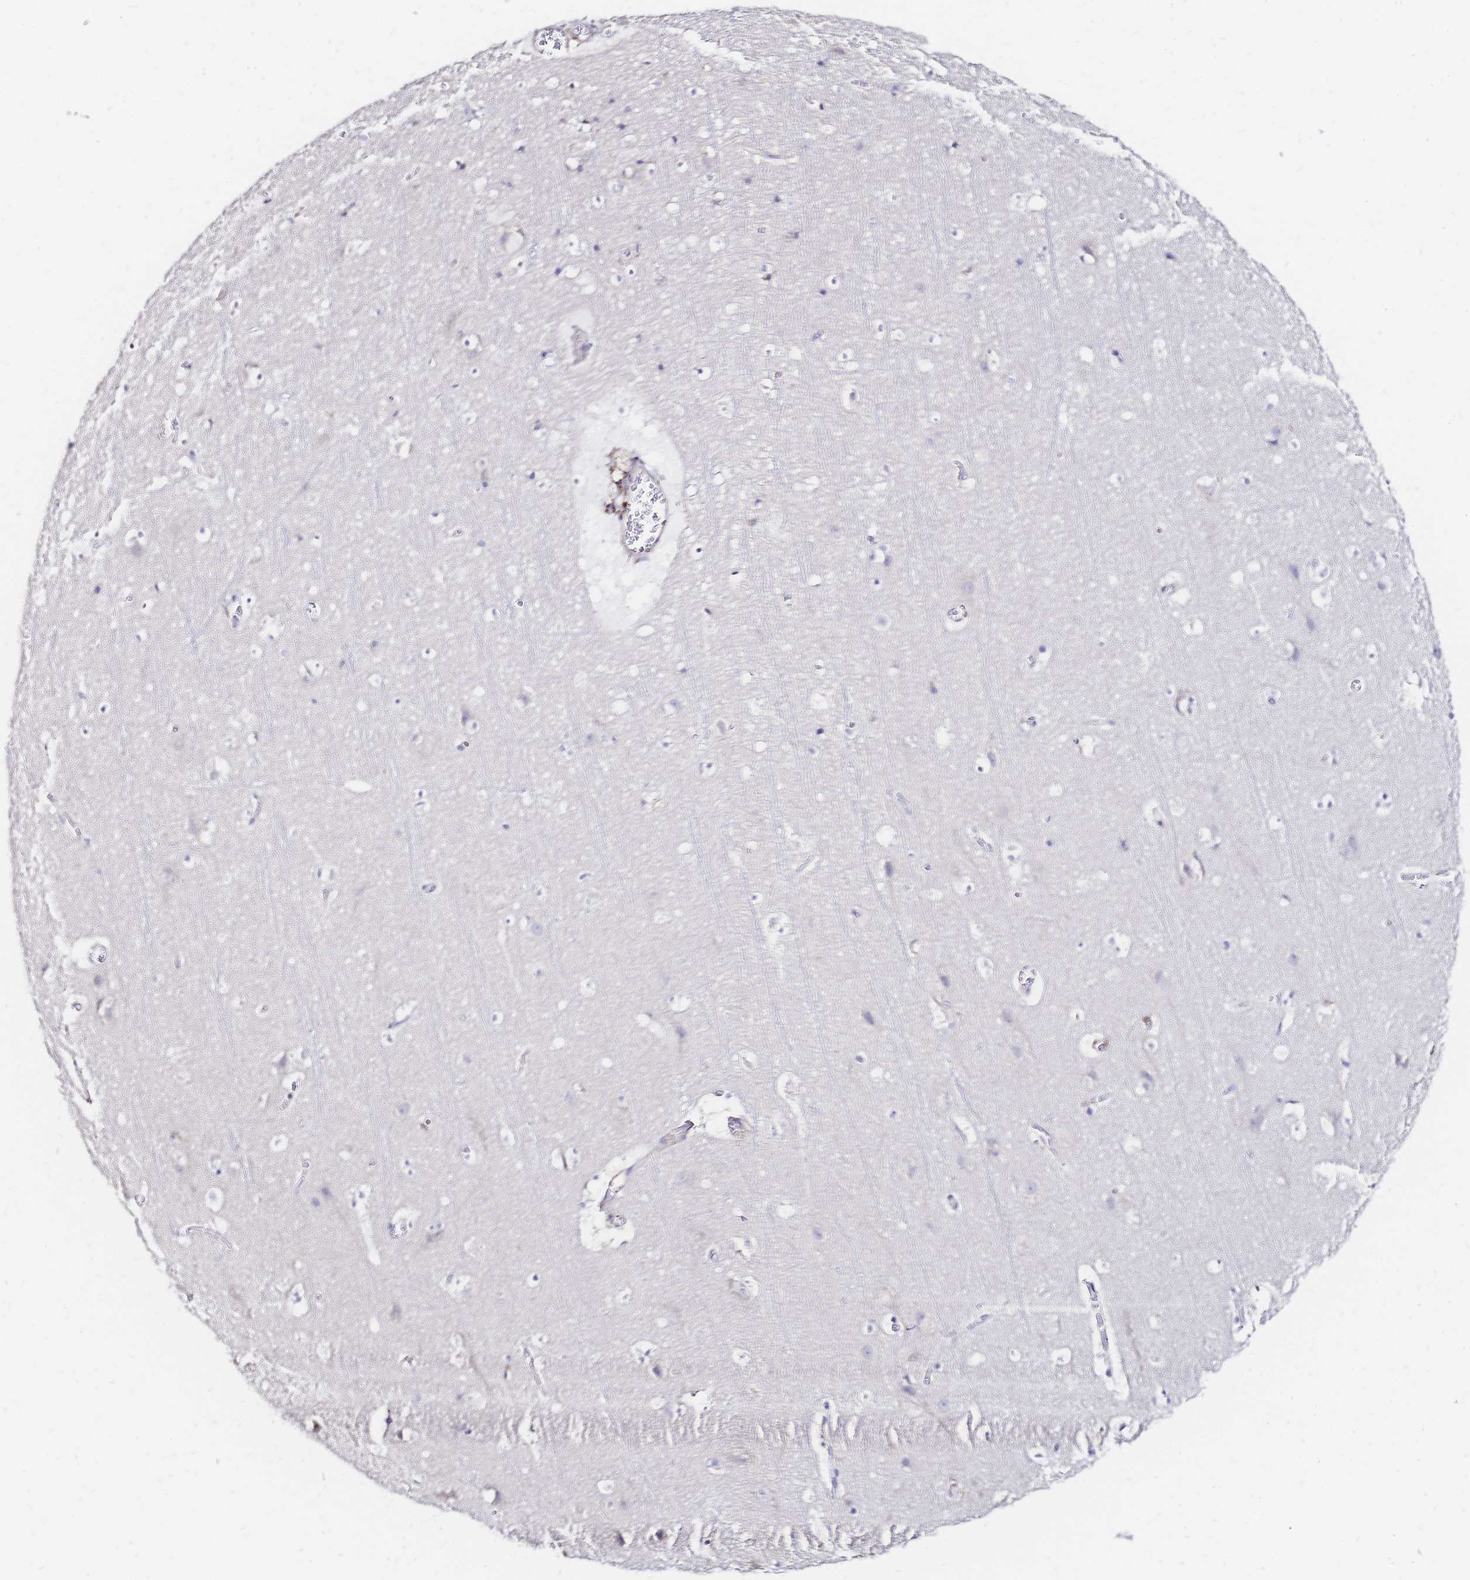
{"staining": {"intensity": "negative", "quantity": "none", "location": "none"}, "tissue": "cerebral cortex", "cell_type": "Endothelial cells", "image_type": "normal", "snomed": [{"axis": "morphology", "description": "Normal tissue, NOS"}, {"axis": "topography", "description": "Cerebral cortex"}], "caption": "High magnification brightfield microscopy of unremarkable cerebral cortex stained with DAB (3,3'-diaminobenzidine) (brown) and counterstained with hematoxylin (blue): endothelial cells show no significant expression.", "gene": "SLC5A1", "patient": {"sex": "female", "age": 42}}